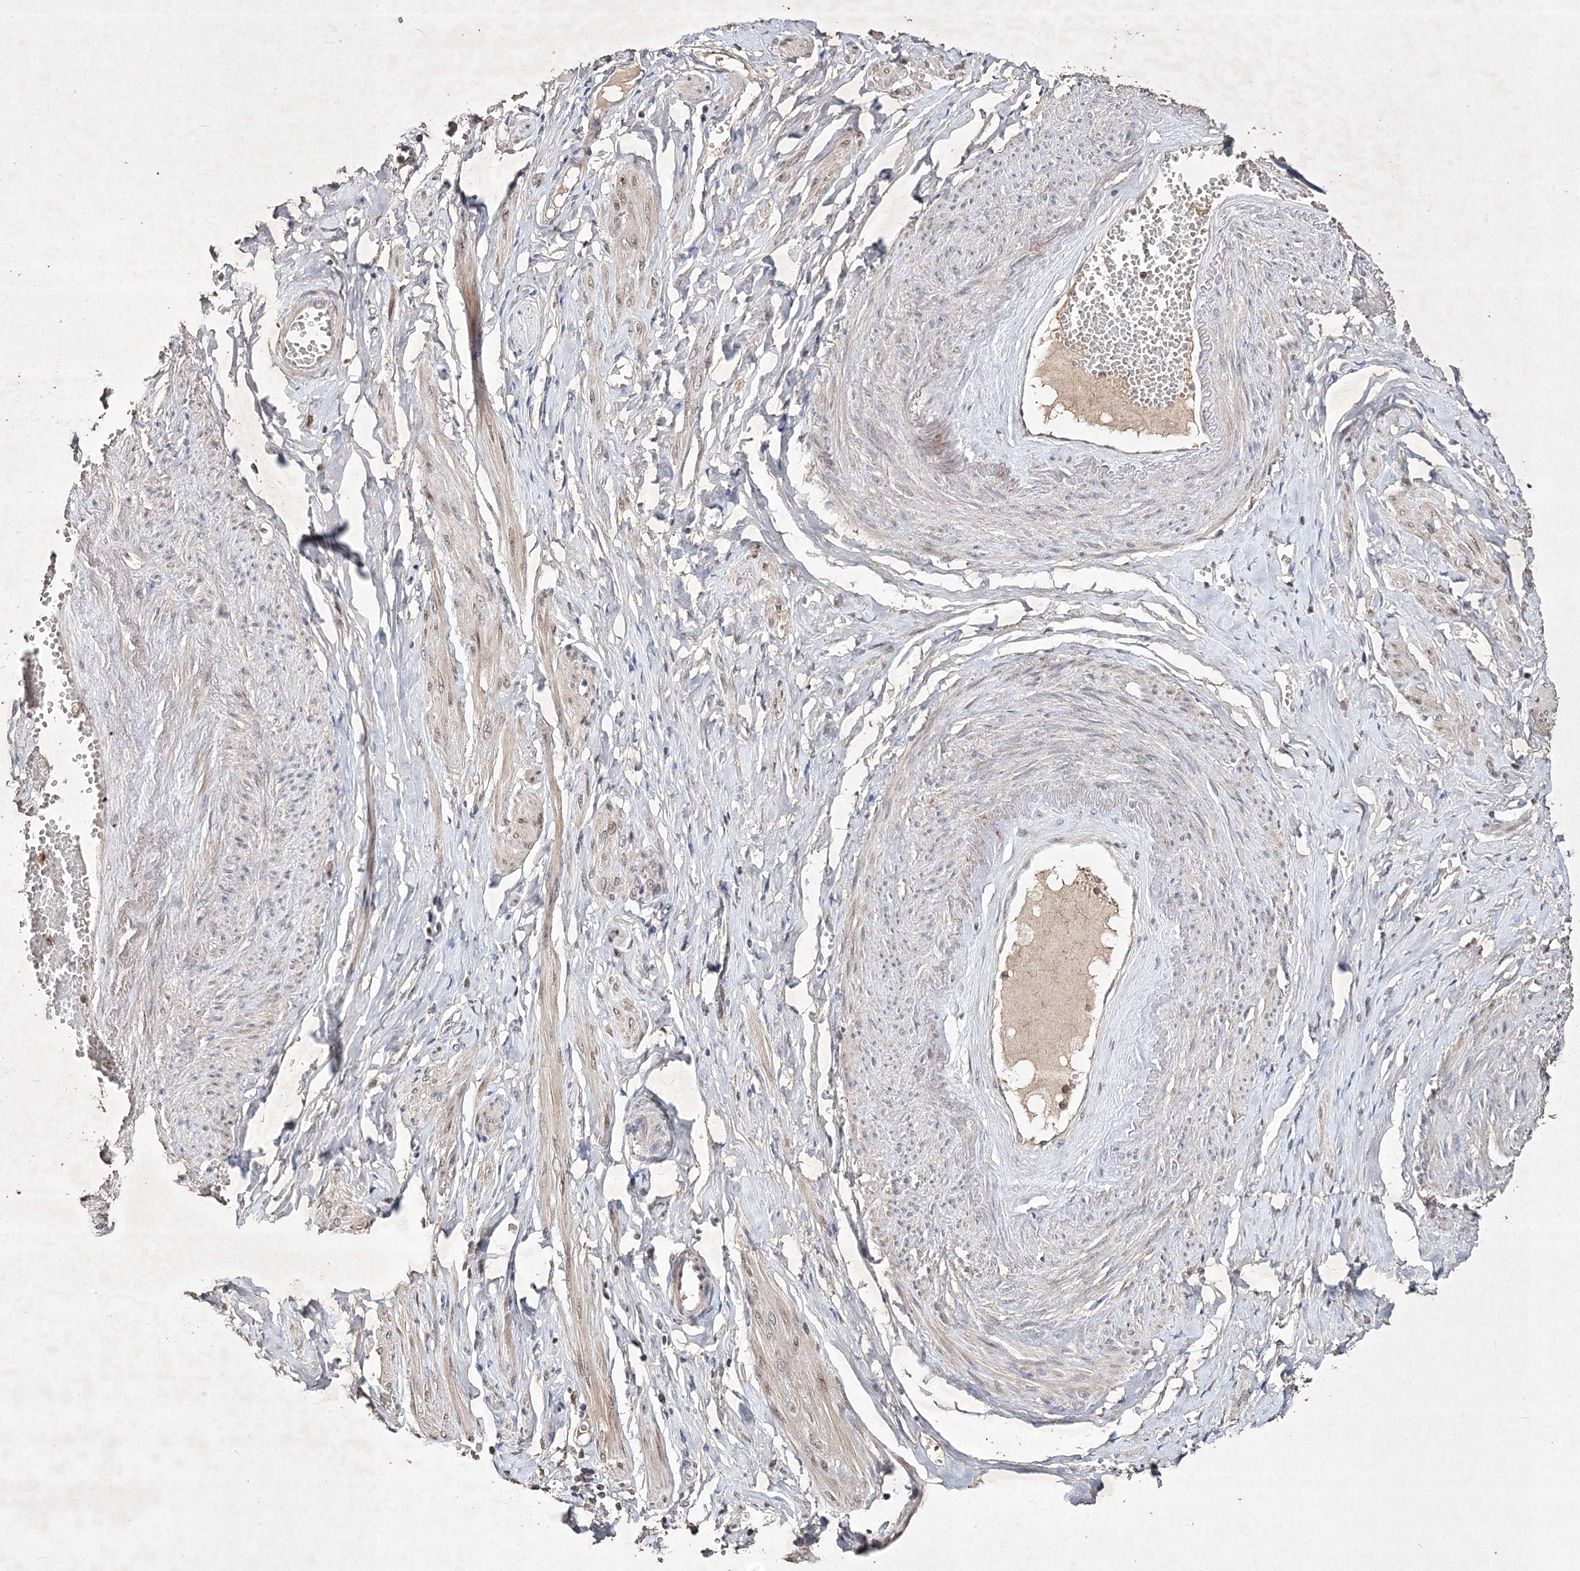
{"staining": {"intensity": "moderate", "quantity": "25%-75%", "location": "cytoplasmic/membranous"}, "tissue": "adipose tissue", "cell_type": "Adipocytes", "image_type": "normal", "snomed": [{"axis": "morphology", "description": "Normal tissue, NOS"}, {"axis": "topography", "description": "Vascular tissue"}, {"axis": "topography", "description": "Fallopian tube"}, {"axis": "topography", "description": "Ovary"}], "caption": "DAB immunohistochemical staining of unremarkable human adipose tissue shows moderate cytoplasmic/membranous protein staining in approximately 25%-75% of adipocytes.", "gene": "C3orf38", "patient": {"sex": "female", "age": 67}}